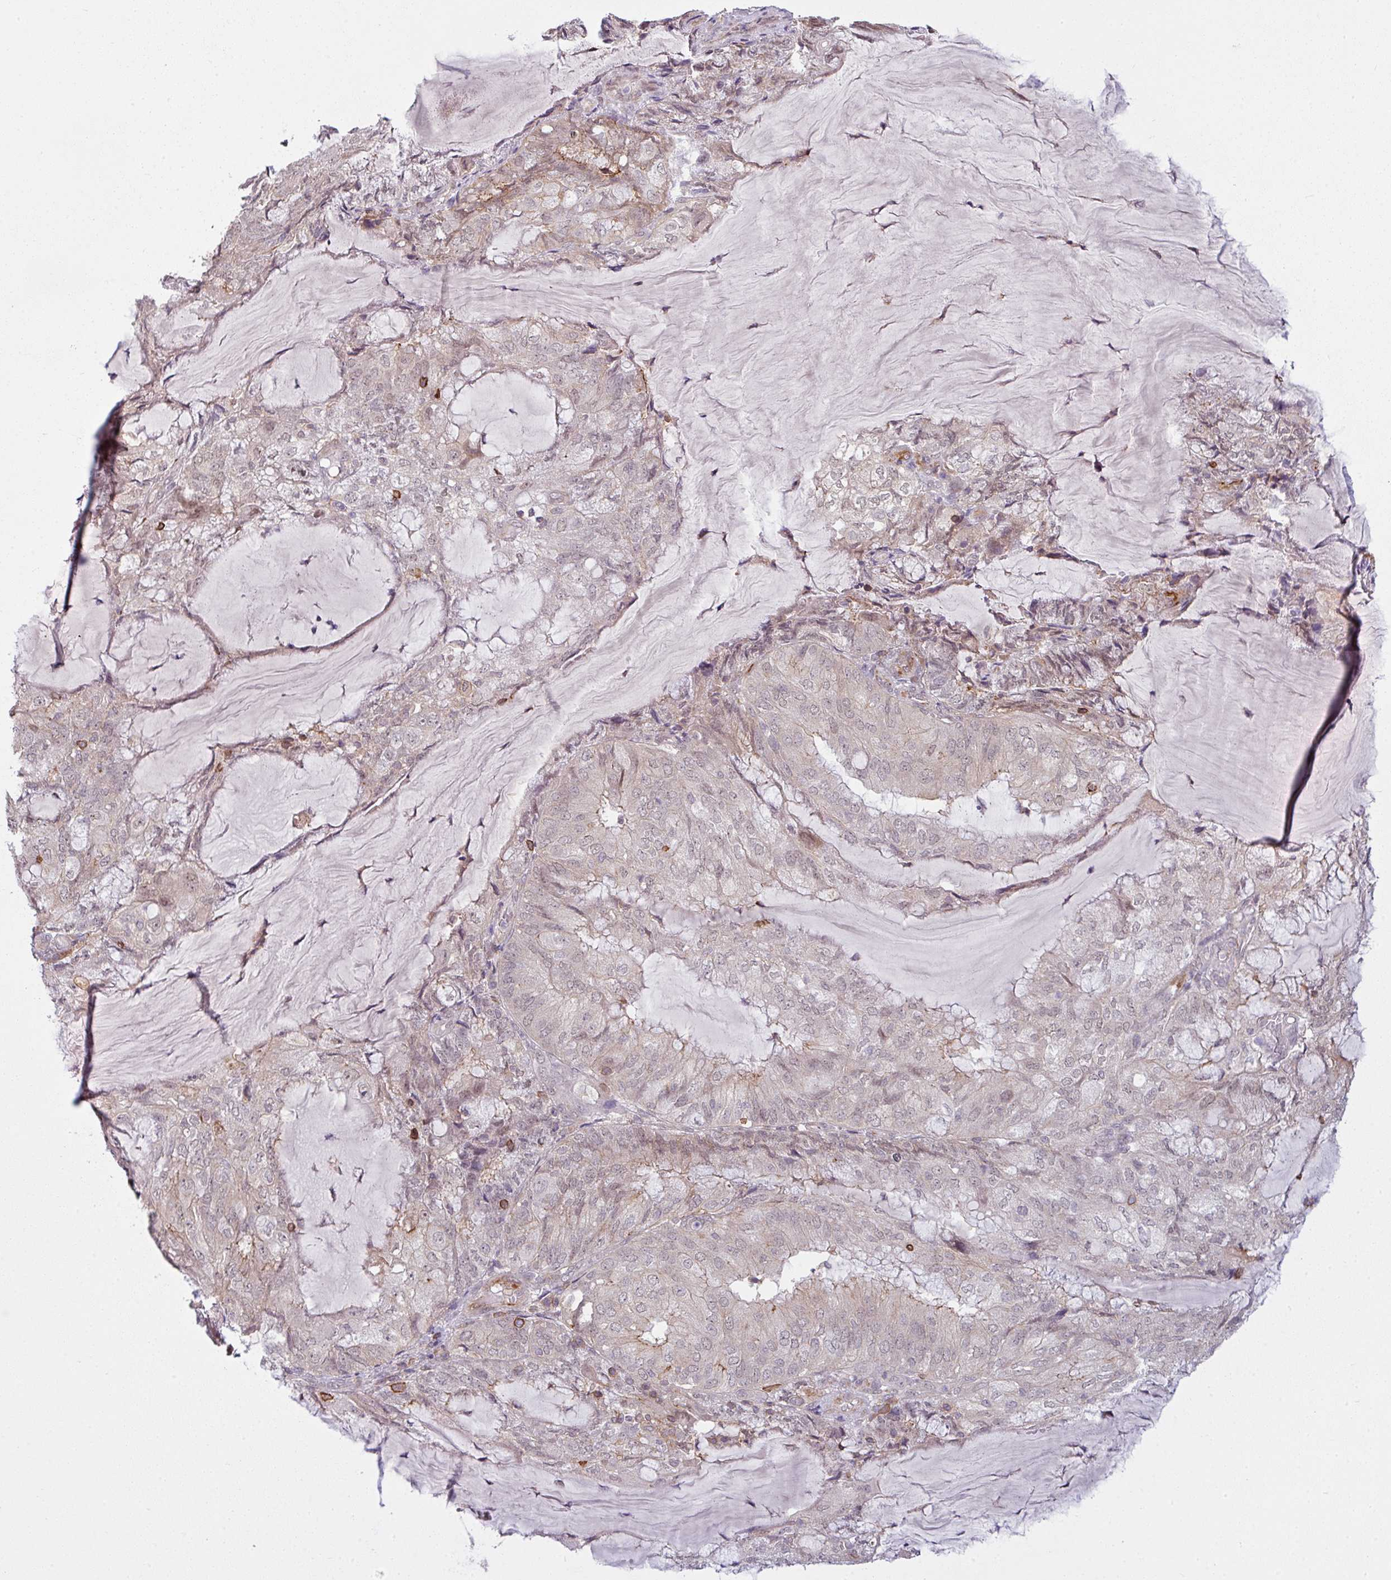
{"staining": {"intensity": "negative", "quantity": "none", "location": "none"}, "tissue": "endometrial cancer", "cell_type": "Tumor cells", "image_type": "cancer", "snomed": [{"axis": "morphology", "description": "Adenocarcinoma, NOS"}, {"axis": "topography", "description": "Endometrium"}], "caption": "Immunohistochemical staining of adenocarcinoma (endometrial) displays no significant staining in tumor cells.", "gene": "ZC2HC1C", "patient": {"sex": "female", "age": 81}}